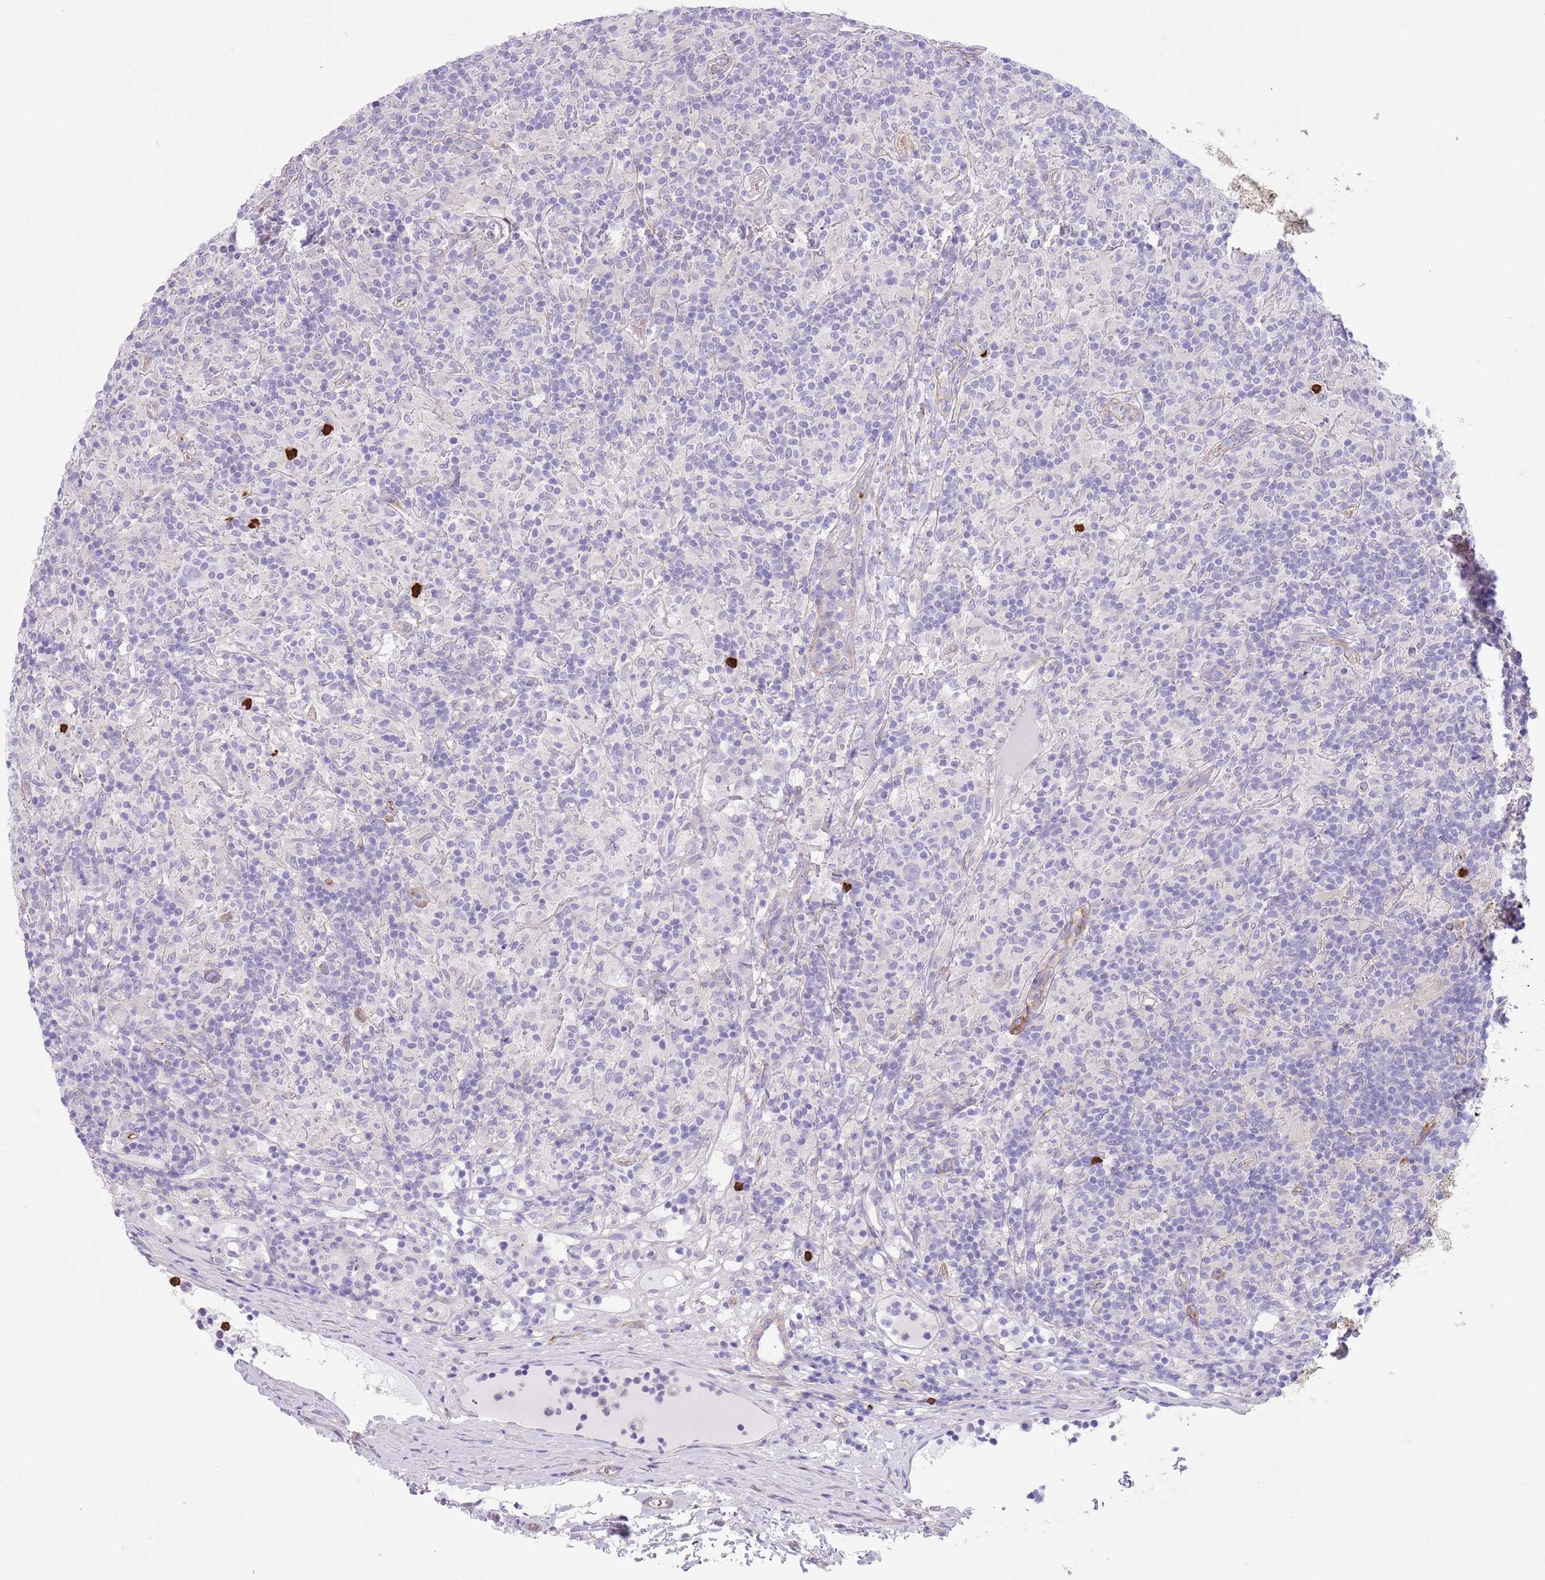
{"staining": {"intensity": "negative", "quantity": "none", "location": "none"}, "tissue": "lymphoma", "cell_type": "Tumor cells", "image_type": "cancer", "snomed": [{"axis": "morphology", "description": "Hodgkin's disease, NOS"}, {"axis": "topography", "description": "Lymph node"}], "caption": "This is an immunohistochemistry (IHC) histopathology image of human Hodgkin's disease. There is no expression in tumor cells.", "gene": "TSGA13", "patient": {"sex": "male", "age": 70}}